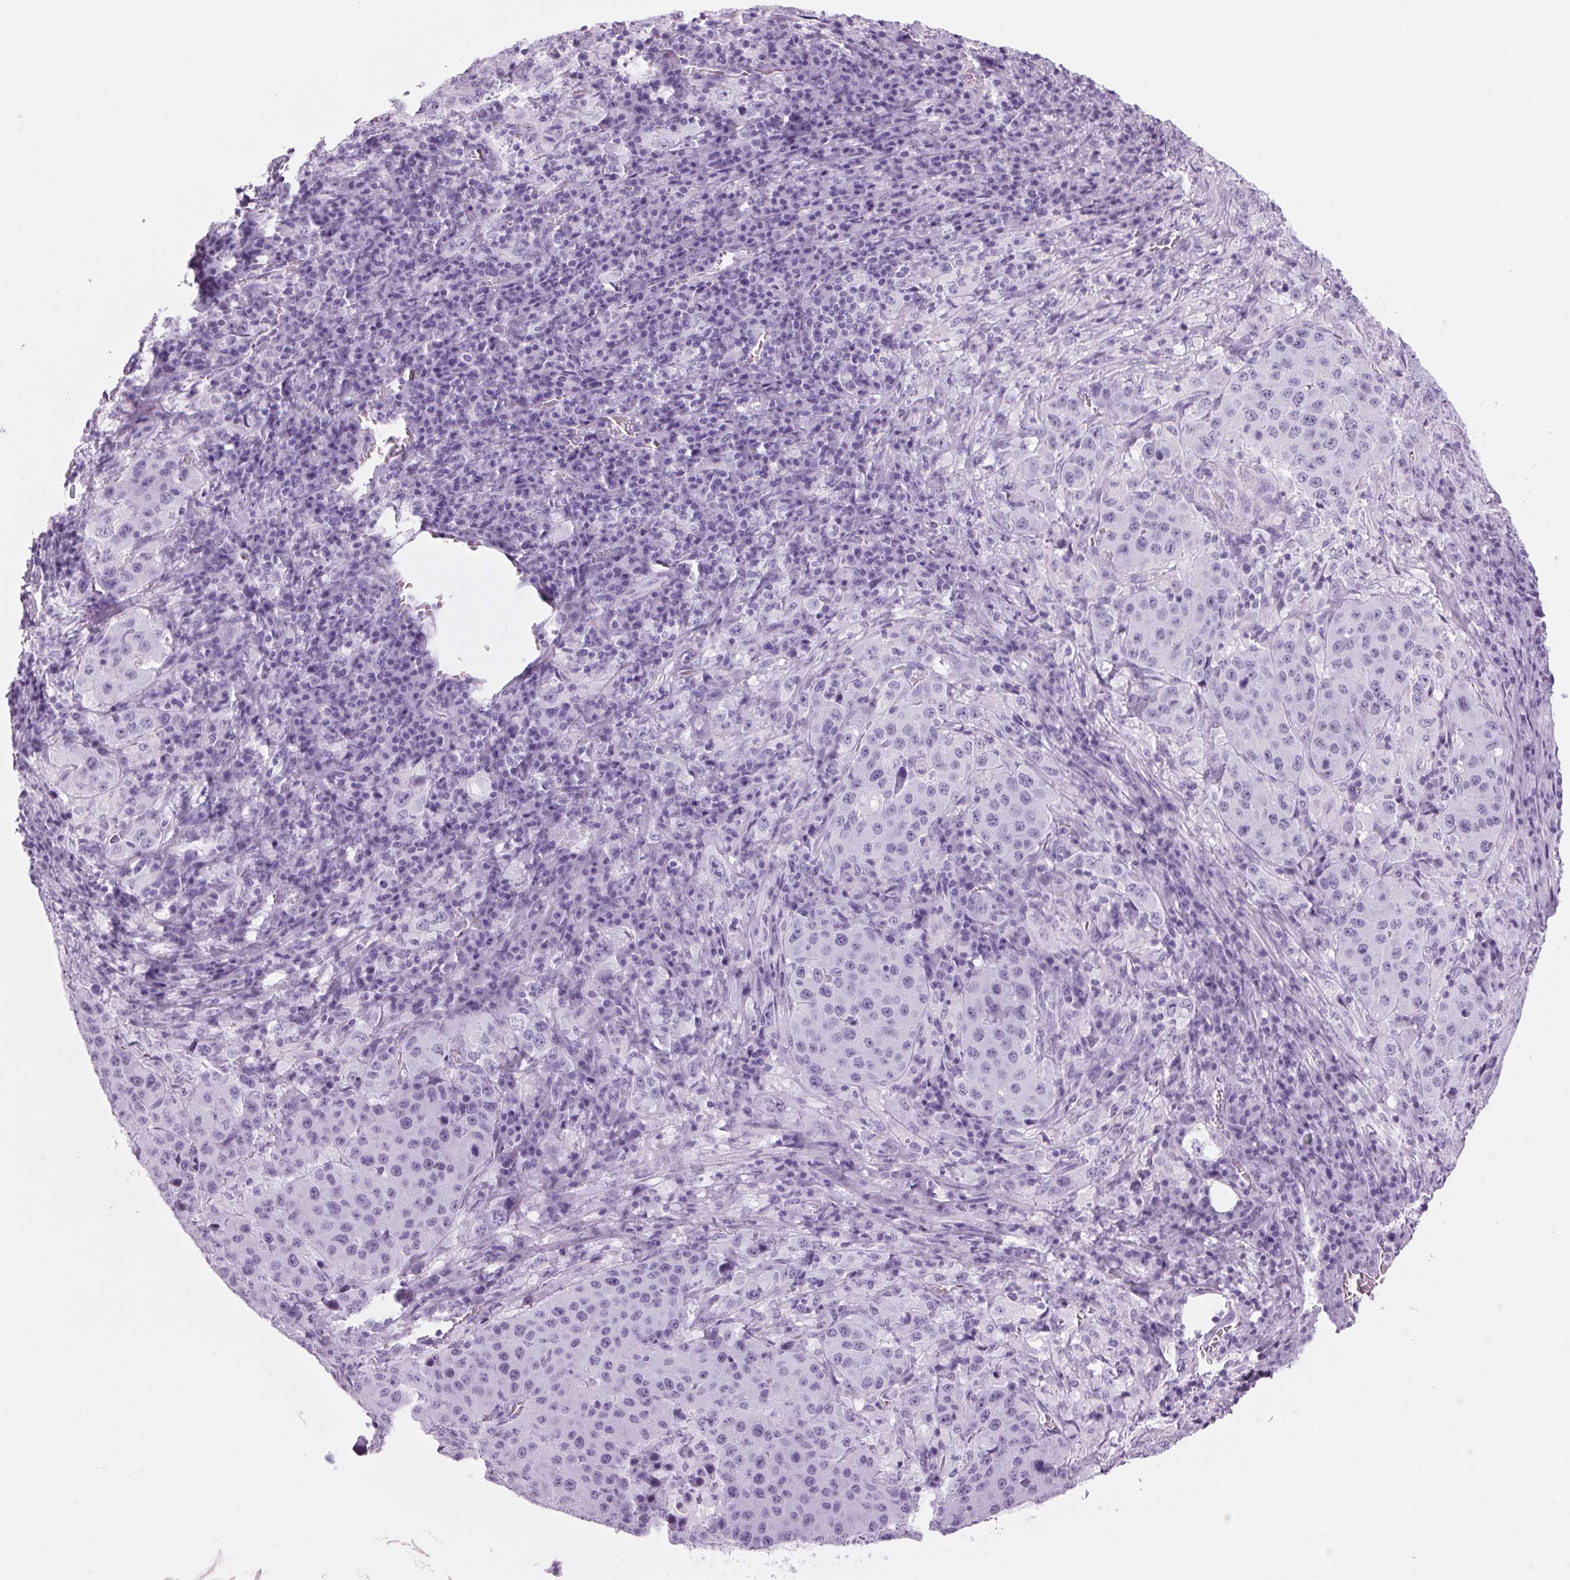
{"staining": {"intensity": "negative", "quantity": "none", "location": "none"}, "tissue": "stomach cancer", "cell_type": "Tumor cells", "image_type": "cancer", "snomed": [{"axis": "morphology", "description": "Adenocarcinoma, NOS"}, {"axis": "topography", "description": "Stomach"}], "caption": "High power microscopy micrograph of an immunohistochemistry (IHC) histopathology image of adenocarcinoma (stomach), revealing no significant positivity in tumor cells.", "gene": "ADAM20", "patient": {"sex": "male", "age": 71}}